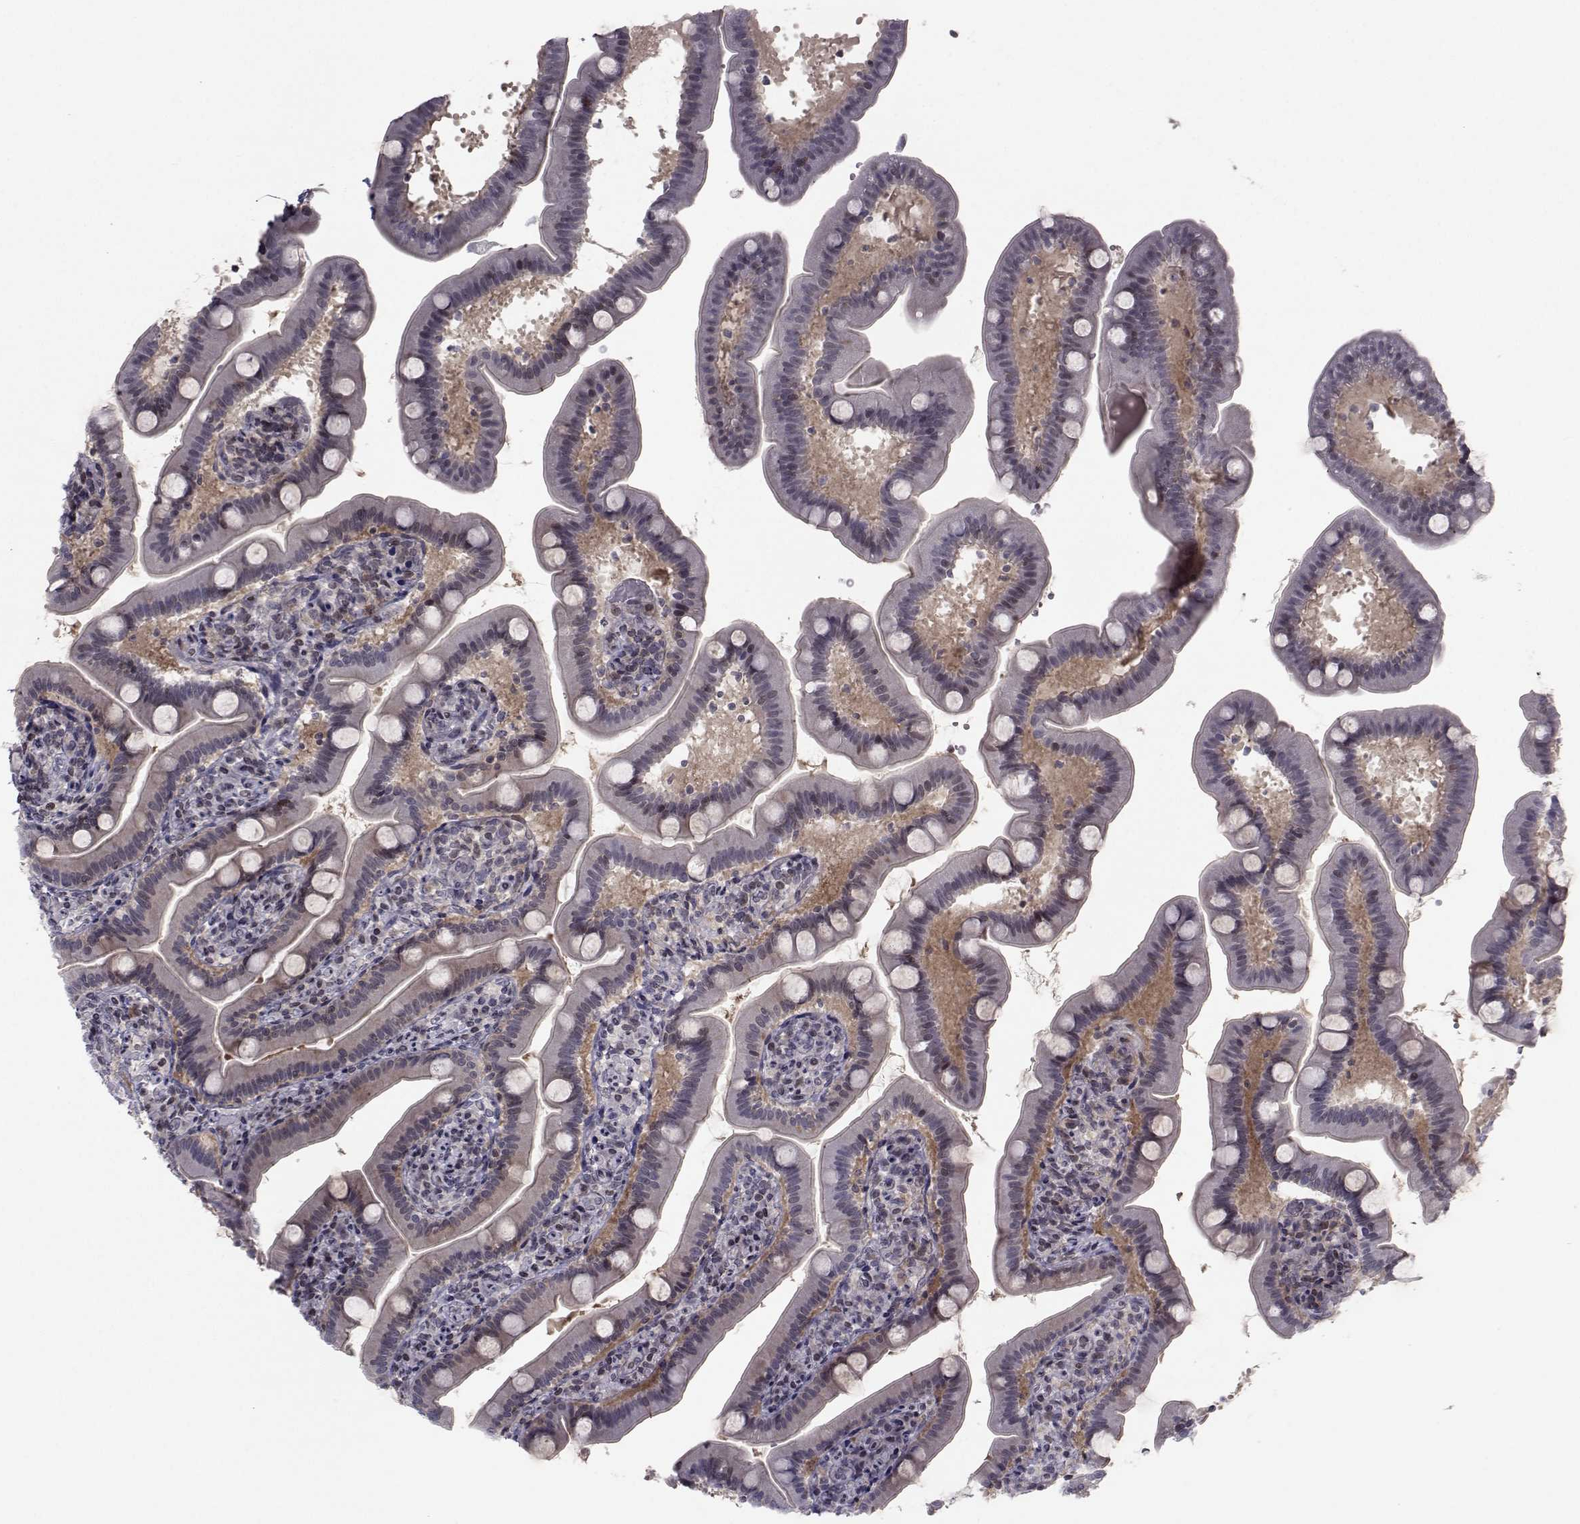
{"staining": {"intensity": "moderate", "quantity": "<25%", "location": "cytoplasmic/membranous"}, "tissue": "small intestine", "cell_type": "Glandular cells", "image_type": "normal", "snomed": [{"axis": "morphology", "description": "Normal tissue, NOS"}, {"axis": "topography", "description": "Small intestine"}], "caption": "Normal small intestine was stained to show a protein in brown. There is low levels of moderate cytoplasmic/membranous expression in about <25% of glandular cells.", "gene": "PCP4L1", "patient": {"sex": "male", "age": 66}}